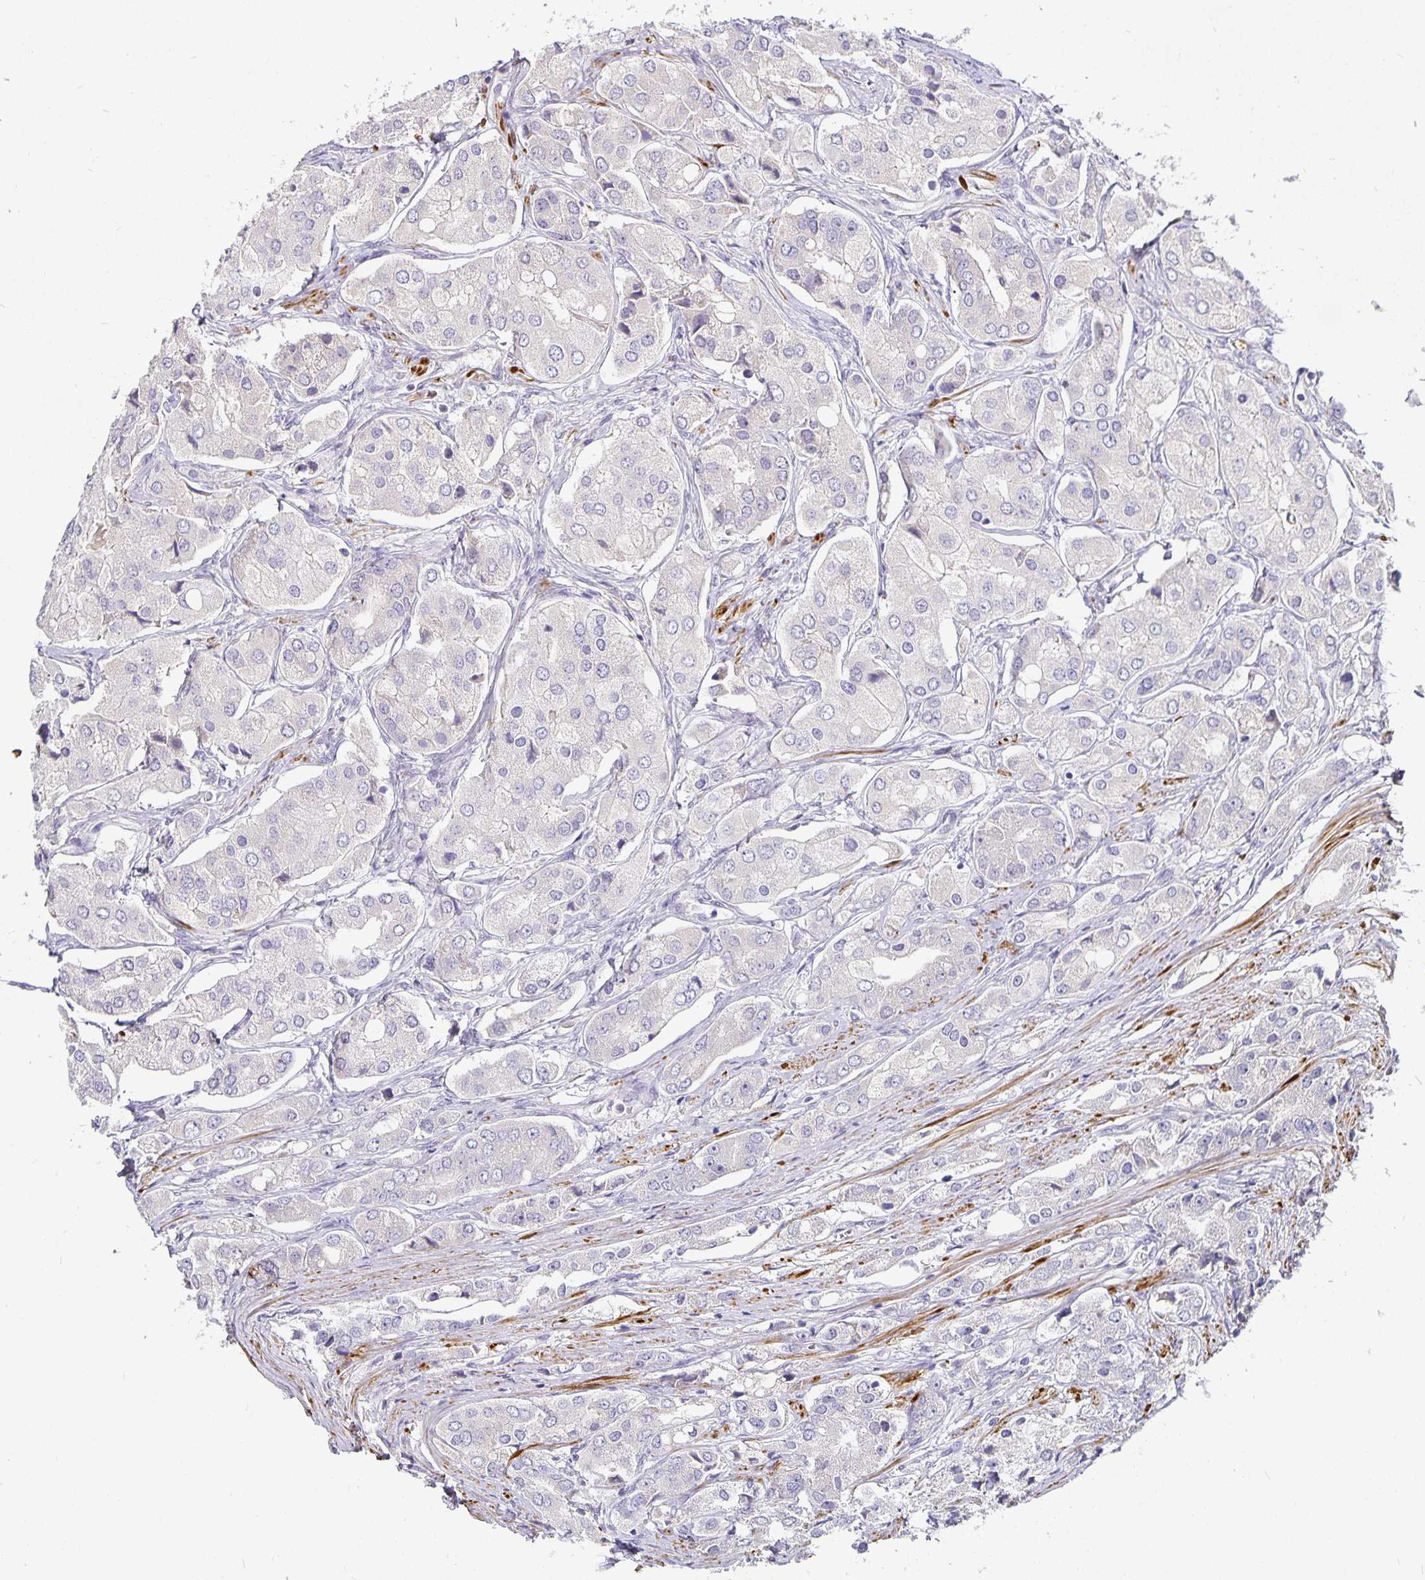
{"staining": {"intensity": "negative", "quantity": "none", "location": "none"}, "tissue": "prostate cancer", "cell_type": "Tumor cells", "image_type": "cancer", "snomed": [{"axis": "morphology", "description": "Adenocarcinoma, Low grade"}, {"axis": "topography", "description": "Prostate"}], "caption": "DAB (3,3'-diaminobenzidine) immunohistochemical staining of prostate cancer (low-grade adenocarcinoma) shows no significant positivity in tumor cells. The staining was performed using DAB to visualize the protein expression in brown, while the nuclei were stained in blue with hematoxylin (Magnification: 20x).", "gene": "CA12", "patient": {"sex": "male", "age": 69}}